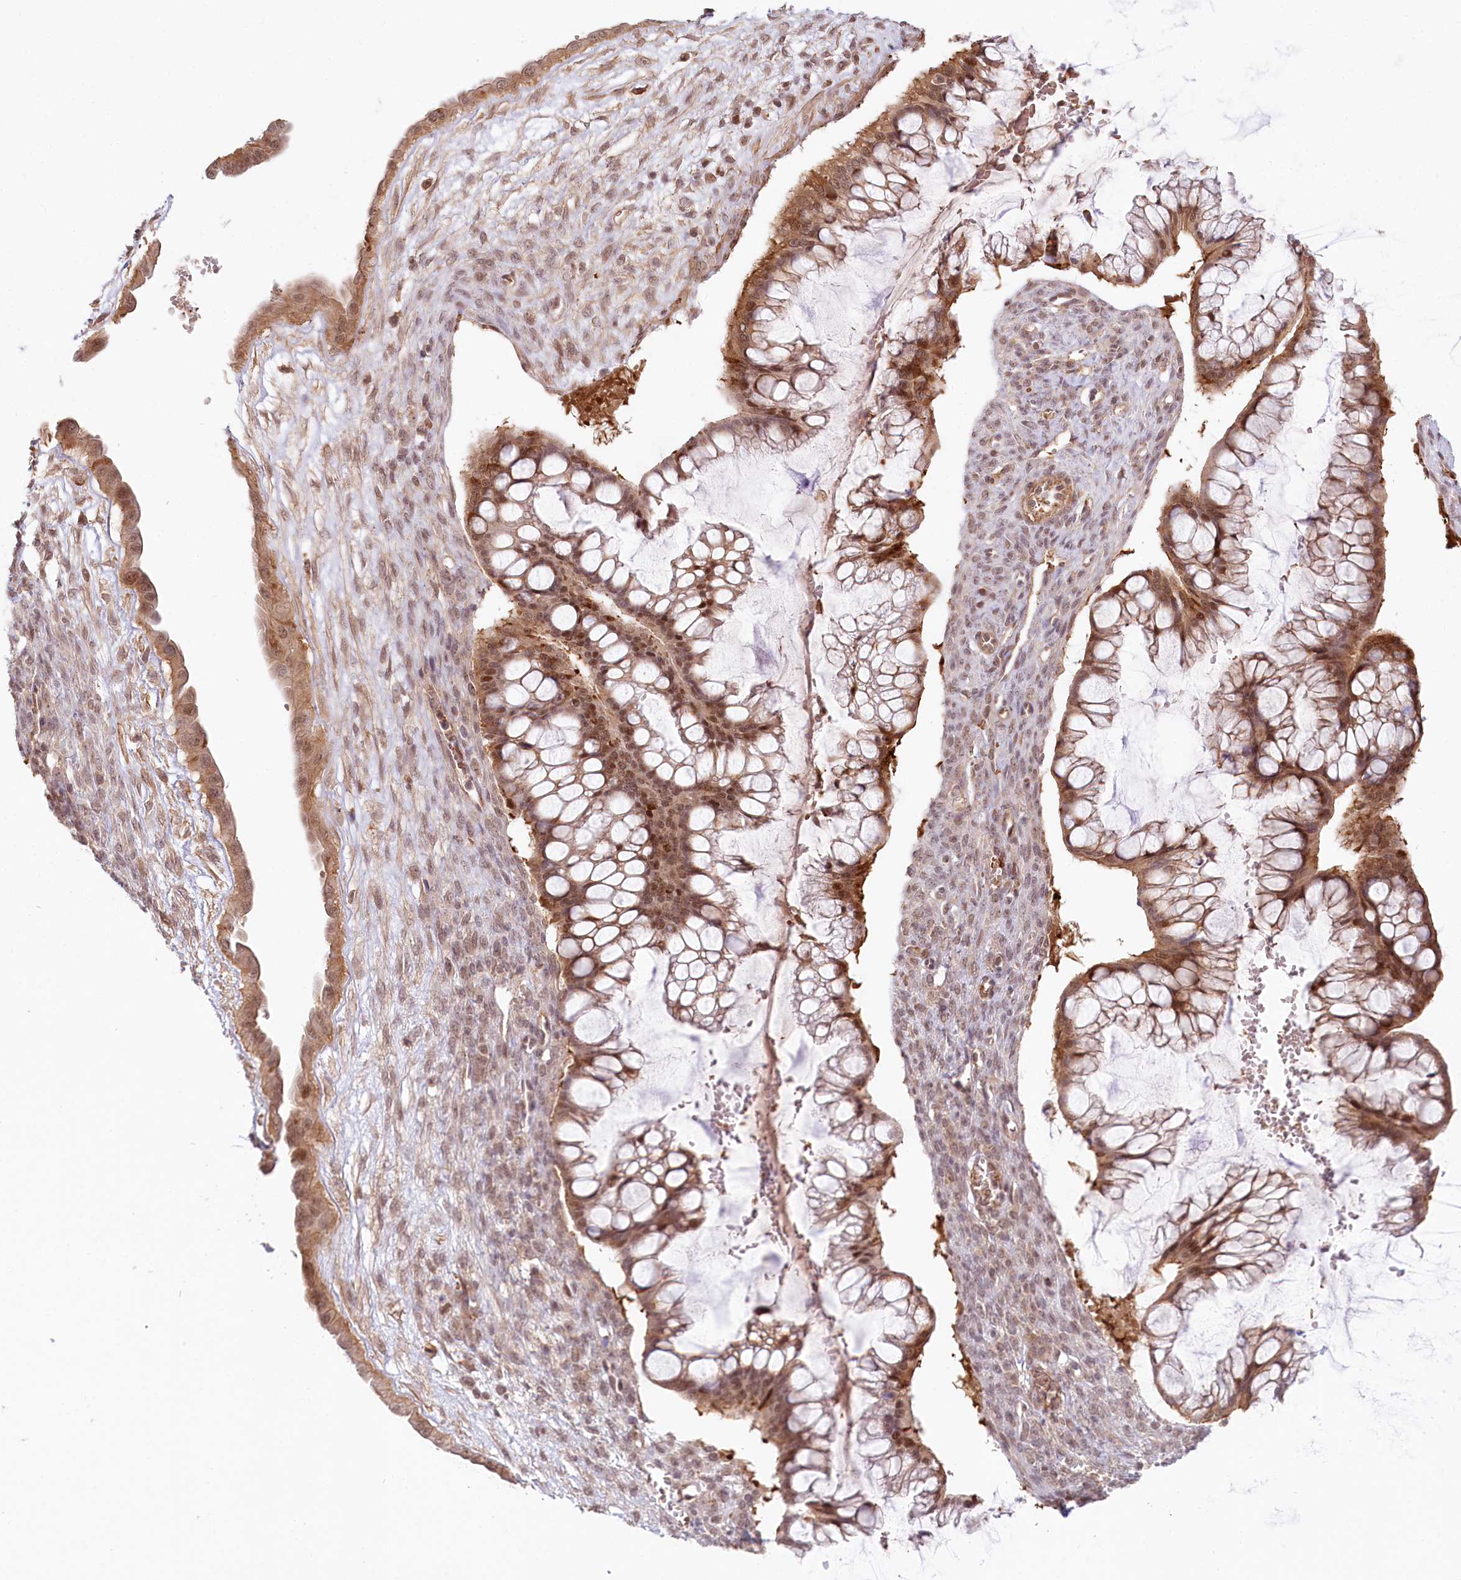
{"staining": {"intensity": "moderate", "quantity": ">75%", "location": "cytoplasmic/membranous,nuclear"}, "tissue": "ovarian cancer", "cell_type": "Tumor cells", "image_type": "cancer", "snomed": [{"axis": "morphology", "description": "Cystadenocarcinoma, mucinous, NOS"}, {"axis": "topography", "description": "Ovary"}], "caption": "Ovarian cancer (mucinous cystadenocarcinoma) stained with DAB (3,3'-diaminobenzidine) IHC exhibits medium levels of moderate cytoplasmic/membranous and nuclear positivity in approximately >75% of tumor cells.", "gene": "TUBGCP2", "patient": {"sex": "female", "age": 73}}